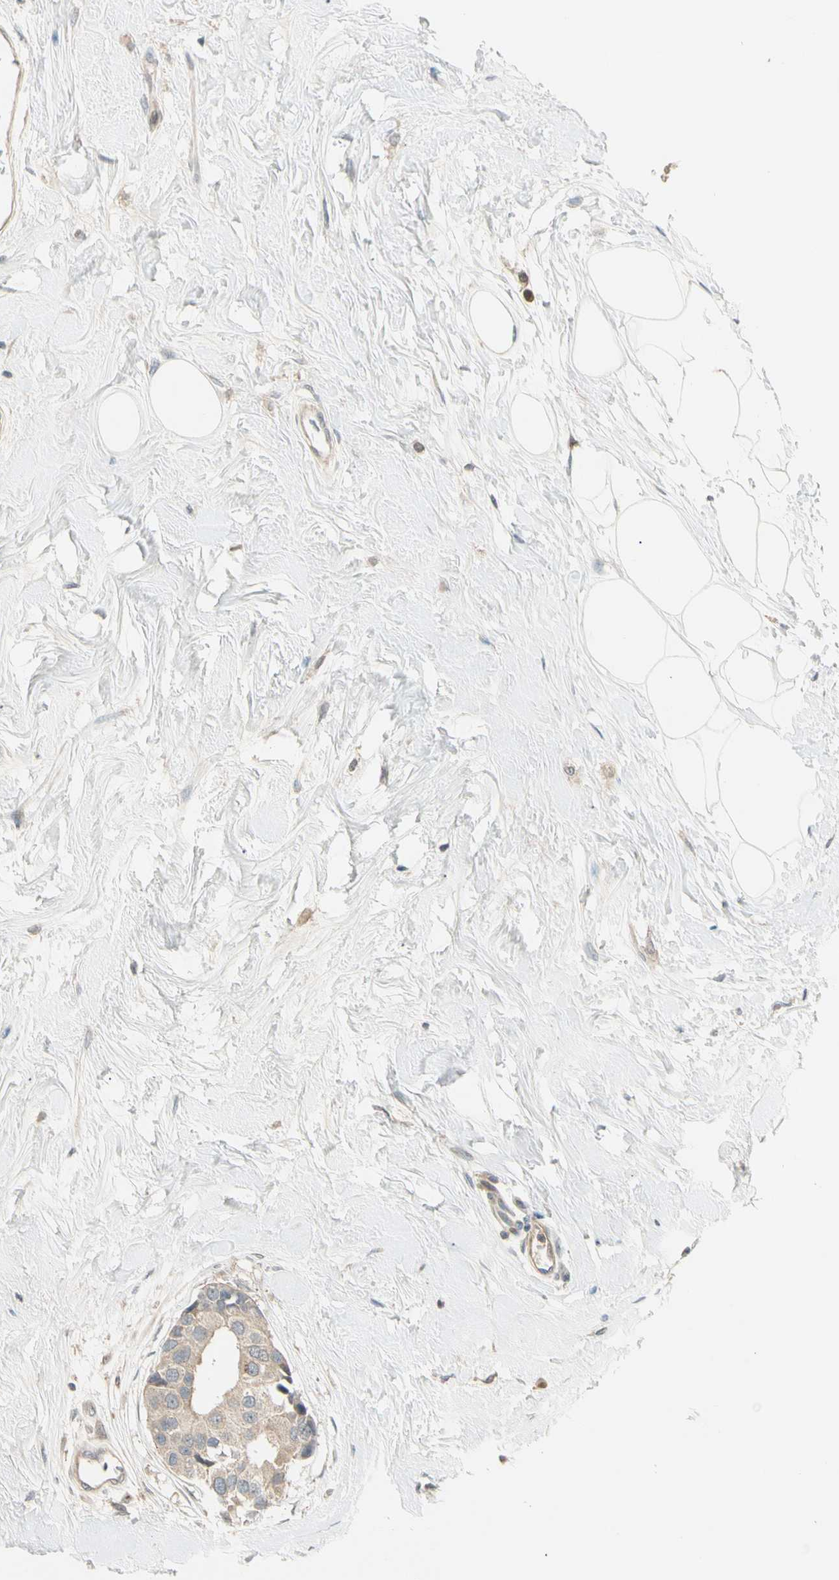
{"staining": {"intensity": "weak", "quantity": "25%-75%", "location": "cytoplasmic/membranous"}, "tissue": "breast cancer", "cell_type": "Tumor cells", "image_type": "cancer", "snomed": [{"axis": "morphology", "description": "Normal tissue, NOS"}, {"axis": "morphology", "description": "Duct carcinoma"}, {"axis": "topography", "description": "Breast"}], "caption": "About 25%-75% of tumor cells in human infiltrating ductal carcinoma (breast) display weak cytoplasmic/membranous protein positivity as visualized by brown immunohistochemical staining.", "gene": "P3H2", "patient": {"sex": "female", "age": 39}}